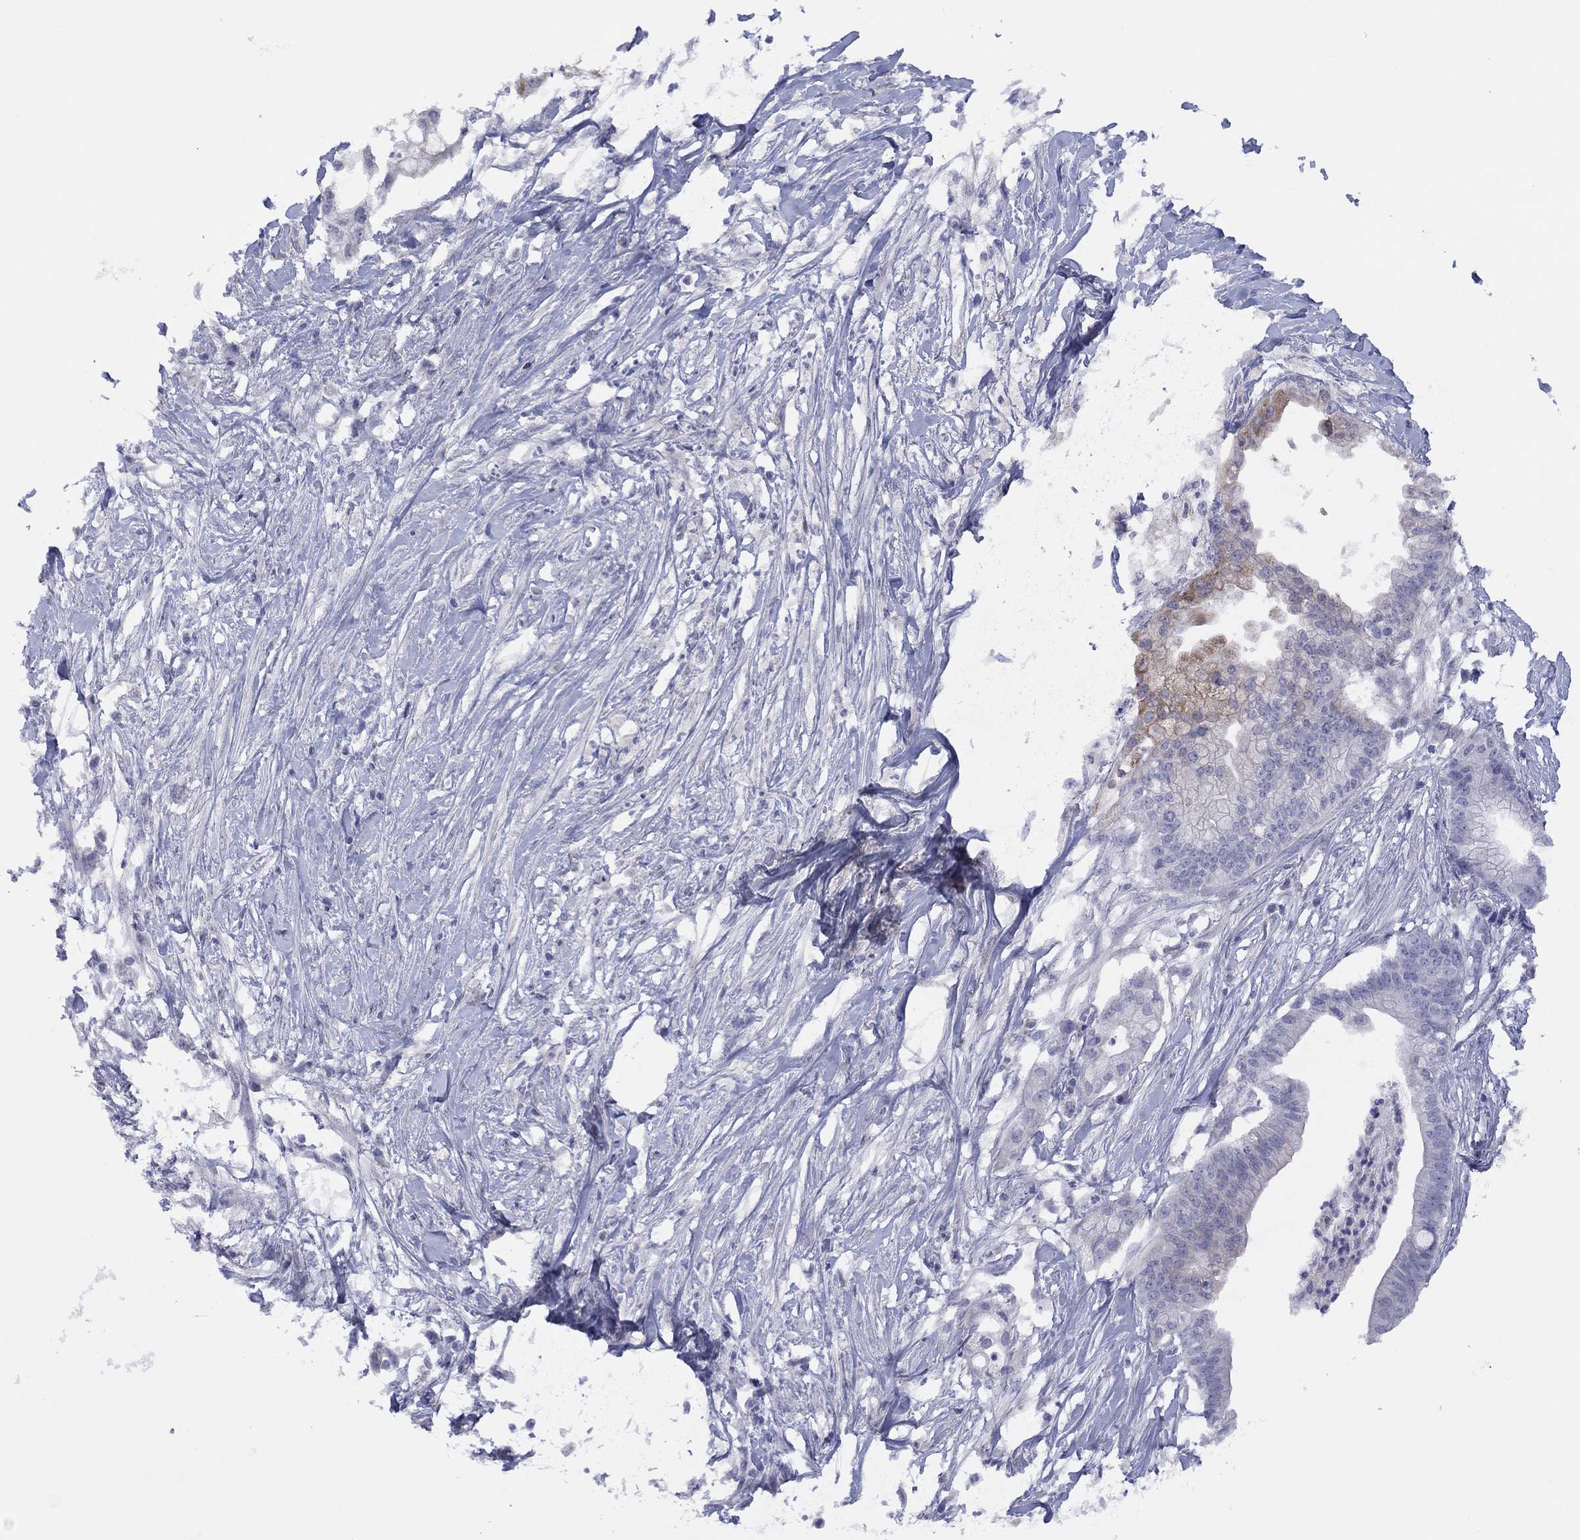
{"staining": {"intensity": "moderate", "quantity": "<25%", "location": "cytoplasmic/membranous"}, "tissue": "pancreatic cancer", "cell_type": "Tumor cells", "image_type": "cancer", "snomed": [{"axis": "morphology", "description": "Normal tissue, NOS"}, {"axis": "morphology", "description": "Adenocarcinoma, NOS"}, {"axis": "topography", "description": "Pancreas"}], "caption": "High-power microscopy captured an immunohistochemistry micrograph of pancreatic adenocarcinoma, revealing moderate cytoplasmic/membranous positivity in approximately <25% of tumor cells.", "gene": "CYP2B6", "patient": {"sex": "female", "age": 58}}